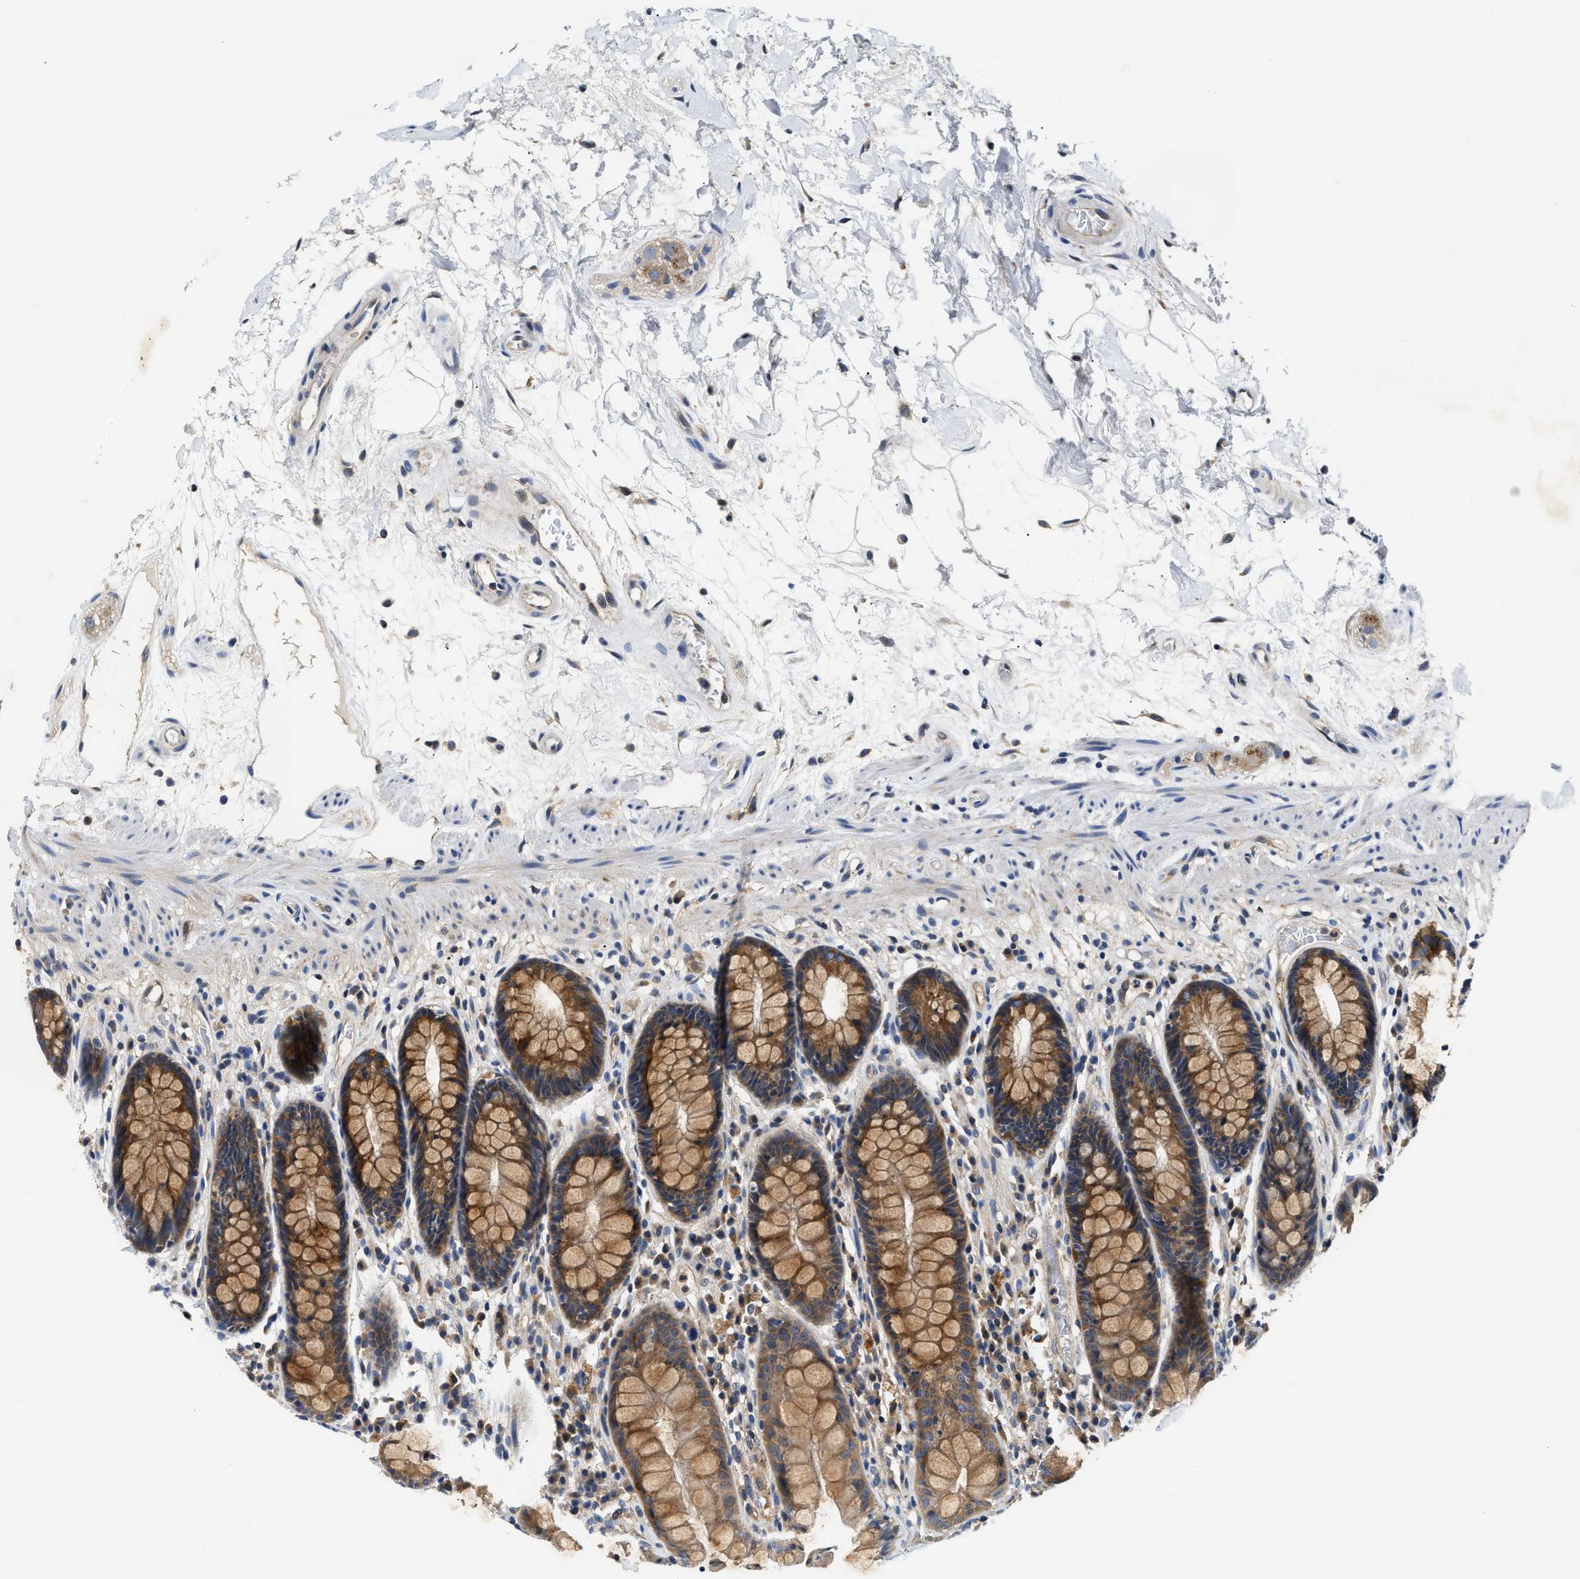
{"staining": {"intensity": "moderate", "quantity": ">75%", "location": "cytoplasmic/membranous"}, "tissue": "rectum", "cell_type": "Glandular cells", "image_type": "normal", "snomed": [{"axis": "morphology", "description": "Normal tissue, NOS"}, {"axis": "topography", "description": "Rectum"}], "caption": "This is a micrograph of immunohistochemistry staining of unremarkable rectum, which shows moderate positivity in the cytoplasmic/membranous of glandular cells.", "gene": "FAM185A", "patient": {"sex": "male", "age": 64}}